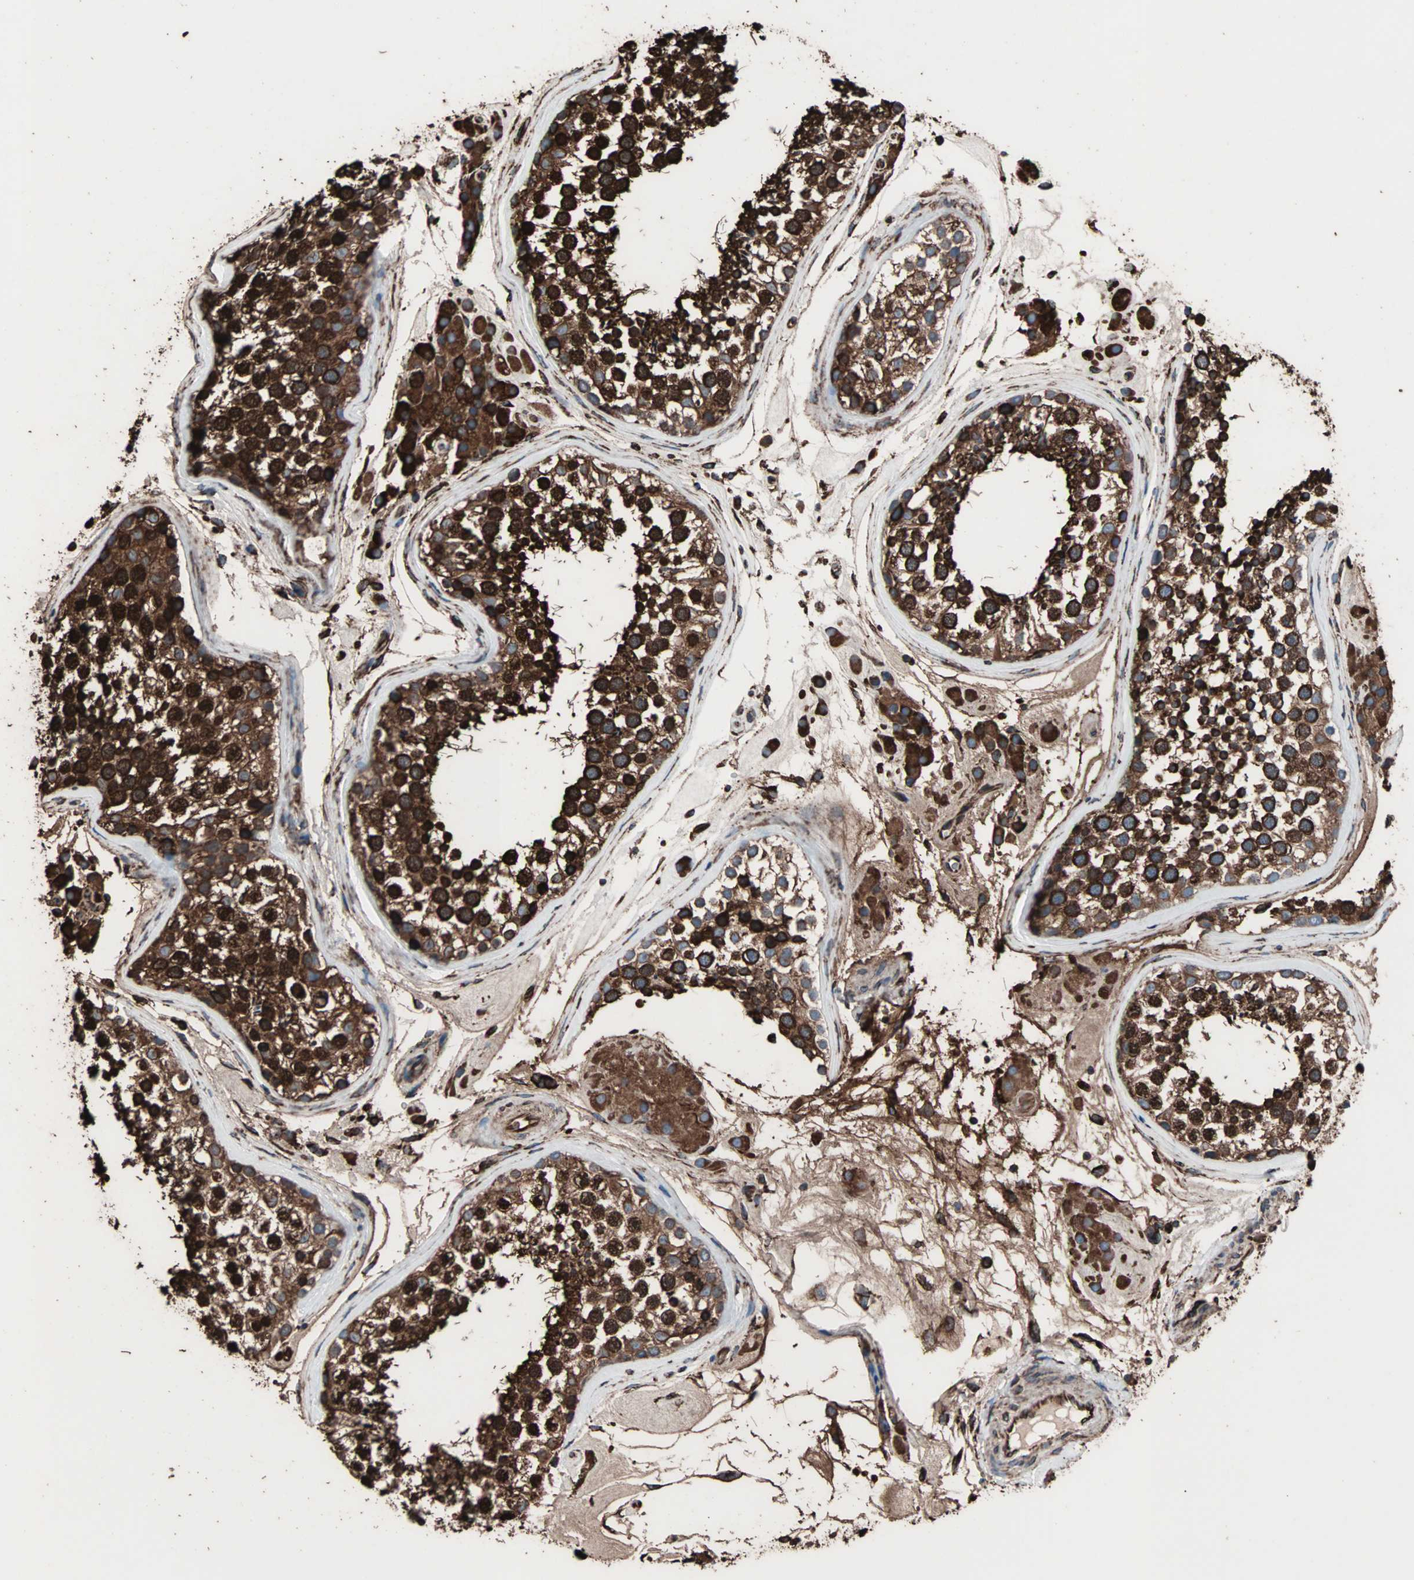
{"staining": {"intensity": "strong", "quantity": ">75%", "location": "cytoplasmic/membranous"}, "tissue": "testis", "cell_type": "Cells in seminiferous ducts", "image_type": "normal", "snomed": [{"axis": "morphology", "description": "Normal tissue, NOS"}, {"axis": "topography", "description": "Testis"}], "caption": "Protein analysis of normal testis shows strong cytoplasmic/membranous positivity in about >75% of cells in seminiferous ducts.", "gene": "HSP90B1", "patient": {"sex": "male", "age": 46}}